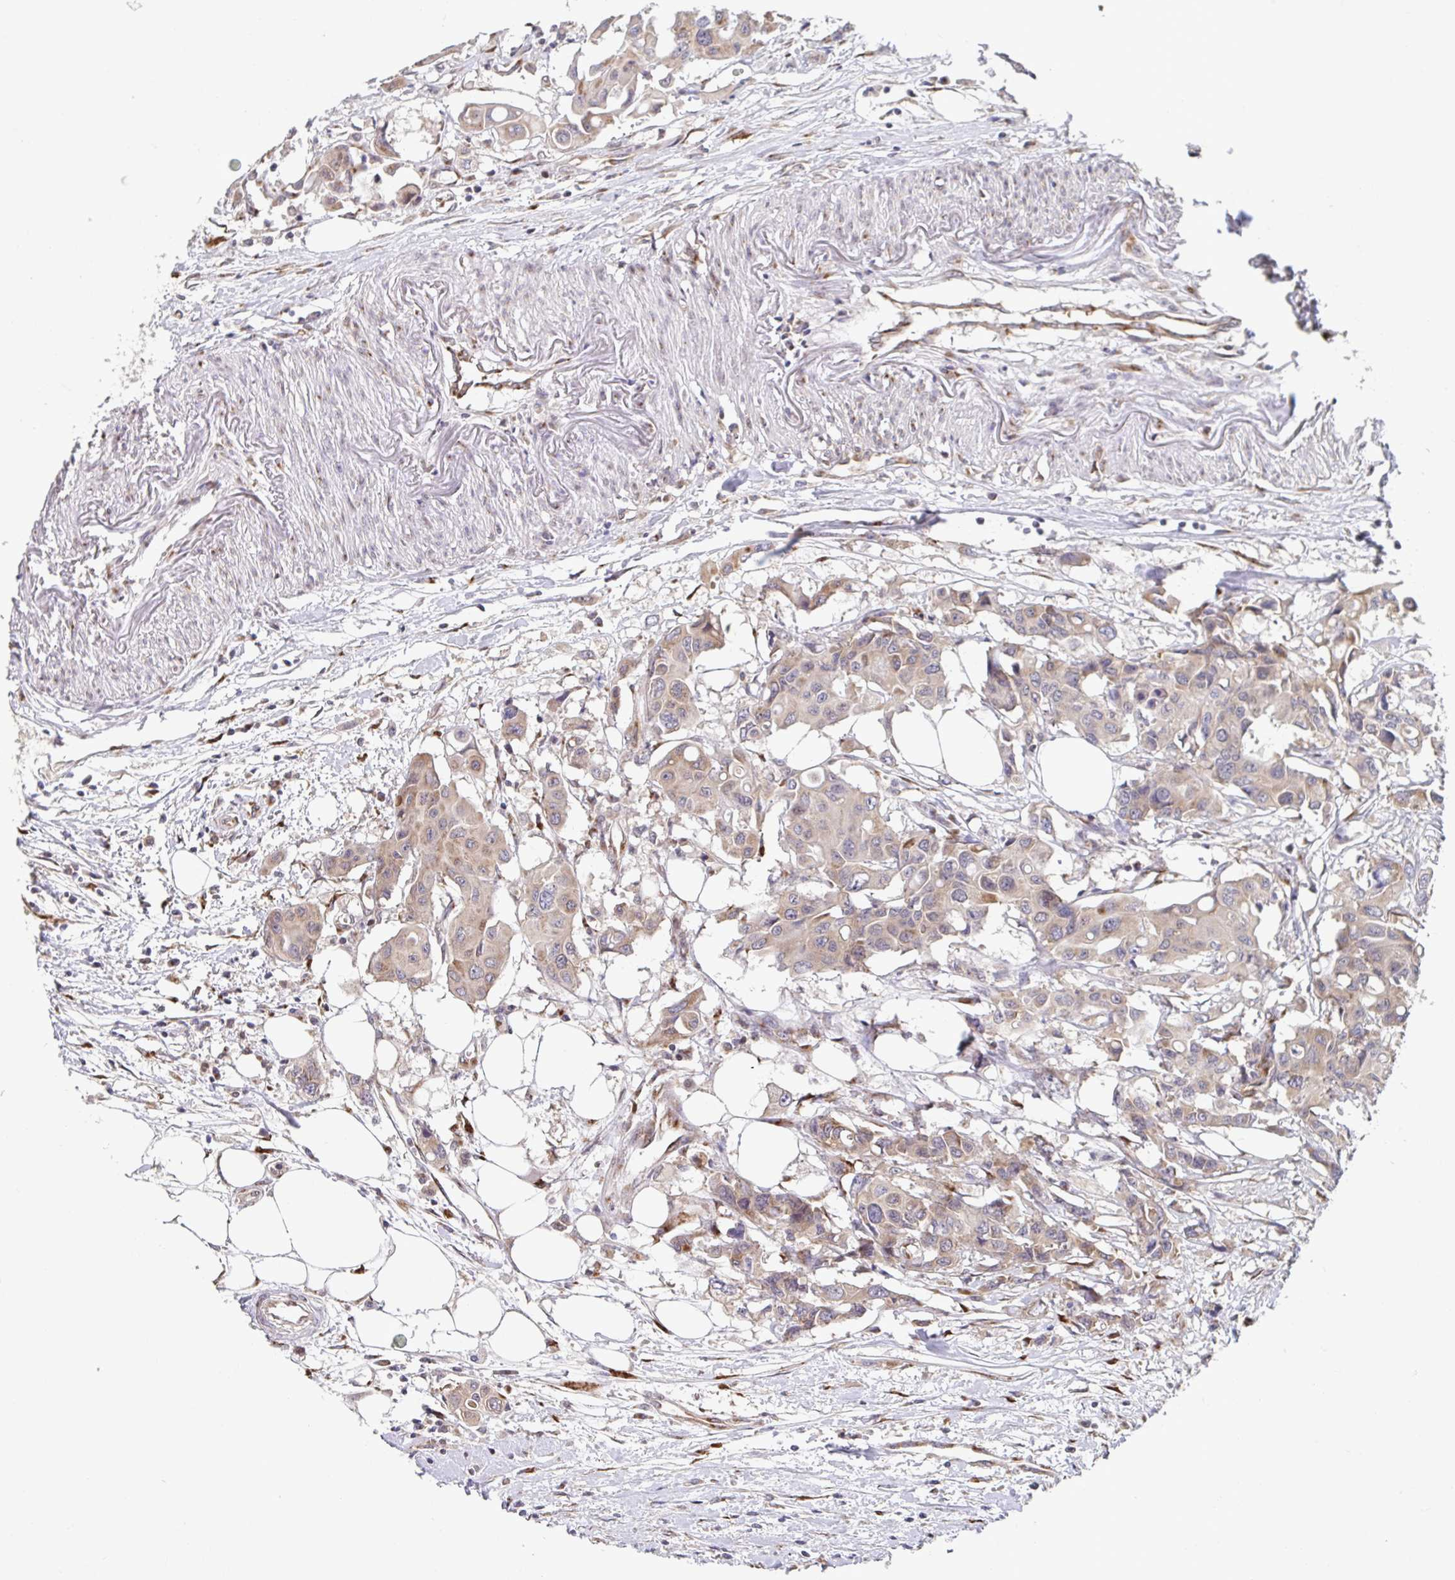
{"staining": {"intensity": "weak", "quantity": ">75%", "location": "cytoplasmic/membranous"}, "tissue": "colorectal cancer", "cell_type": "Tumor cells", "image_type": "cancer", "snomed": [{"axis": "morphology", "description": "Adenocarcinoma, NOS"}, {"axis": "topography", "description": "Colon"}], "caption": "Weak cytoplasmic/membranous positivity is identified in approximately >75% of tumor cells in colorectal adenocarcinoma. (DAB IHC, brown staining for protein, blue staining for nuclei).", "gene": "ATP5MJ", "patient": {"sex": "male", "age": 77}}